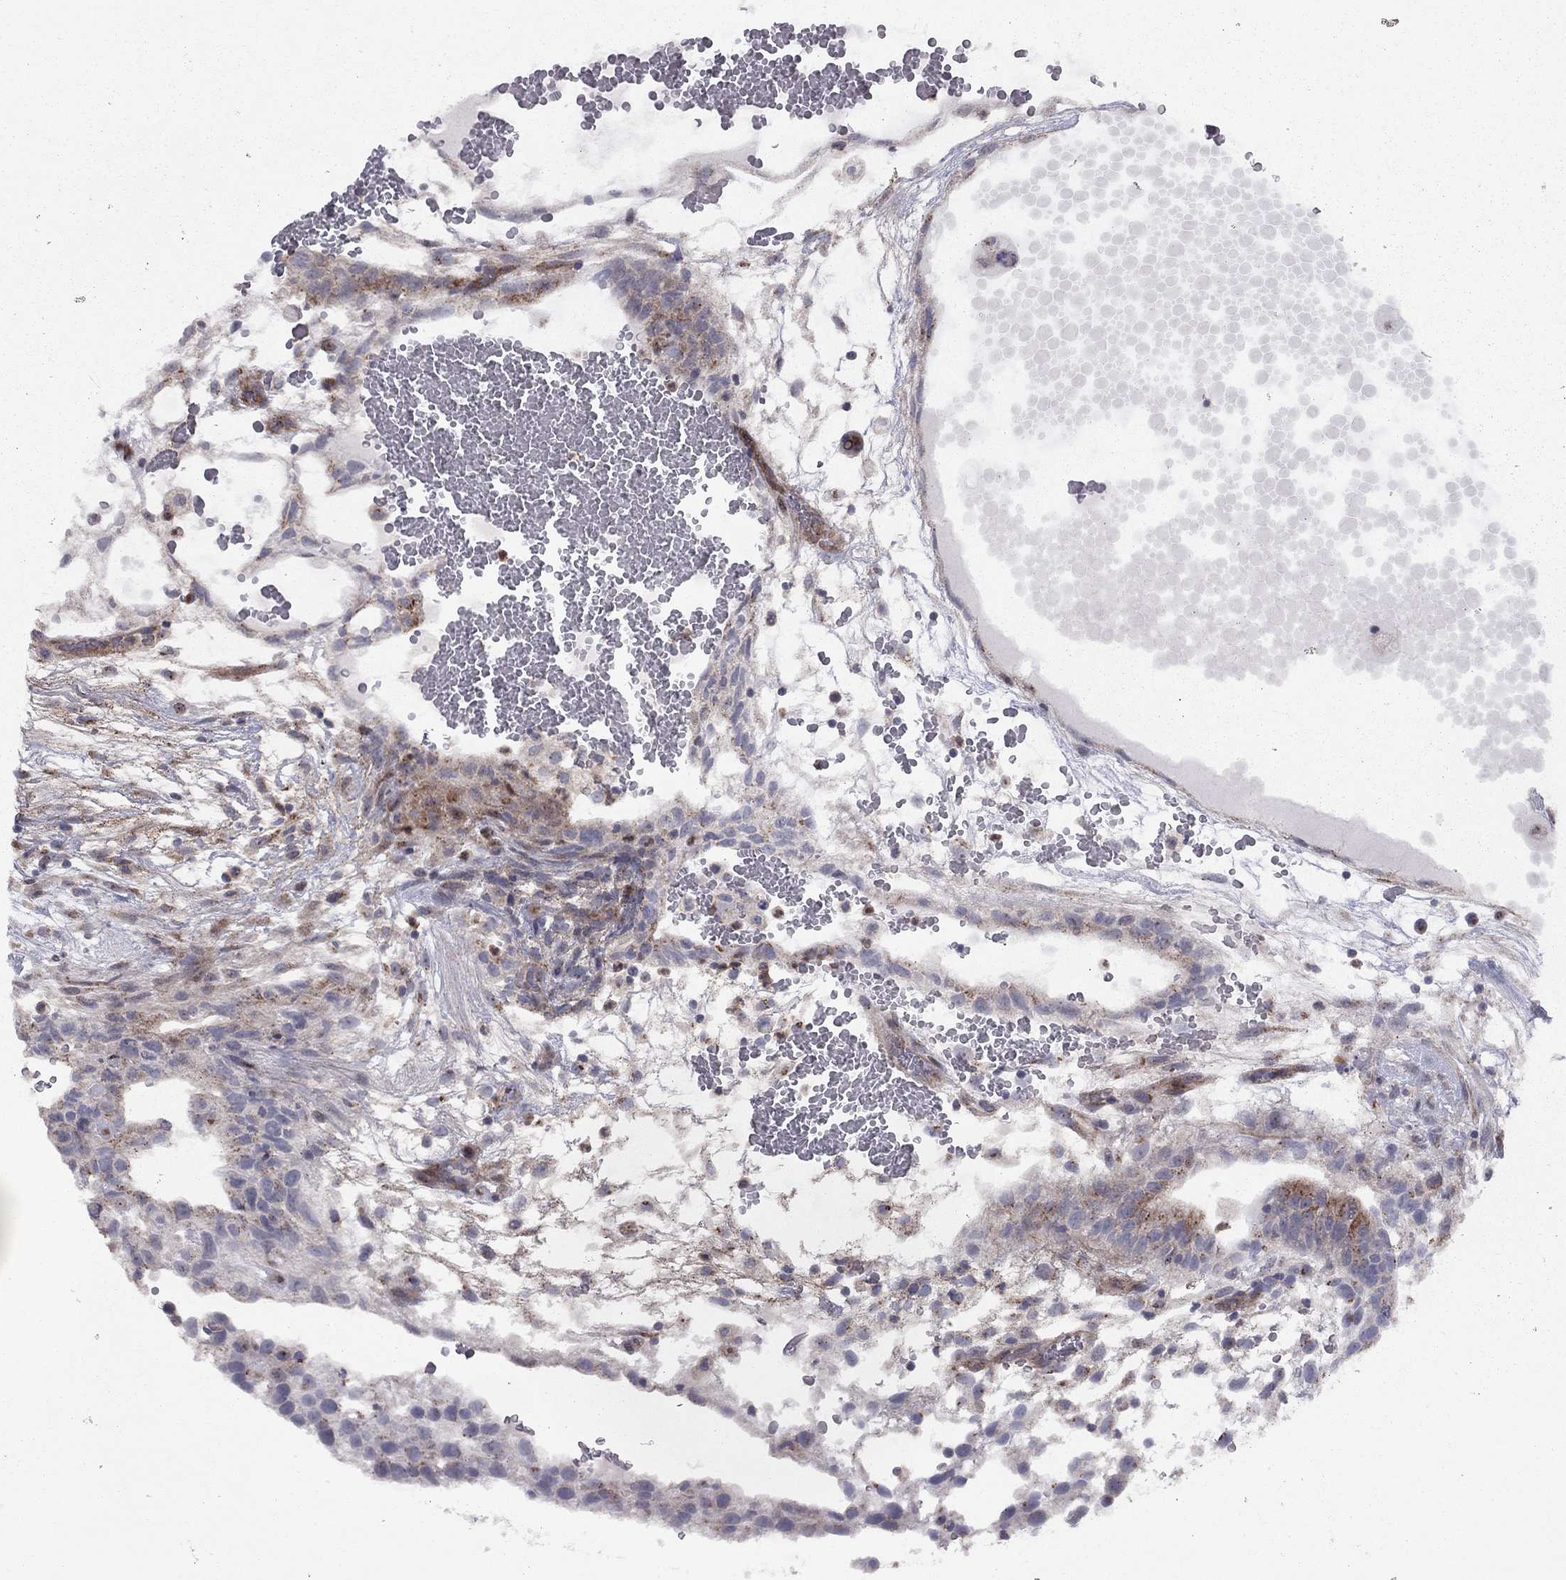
{"staining": {"intensity": "strong", "quantity": "25%-75%", "location": "cytoplasmic/membranous"}, "tissue": "testis cancer", "cell_type": "Tumor cells", "image_type": "cancer", "snomed": [{"axis": "morphology", "description": "Normal tissue, NOS"}, {"axis": "morphology", "description": "Carcinoma, Embryonal, NOS"}, {"axis": "topography", "description": "Testis"}], "caption": "Brown immunohistochemical staining in embryonal carcinoma (testis) exhibits strong cytoplasmic/membranous staining in about 25%-75% of tumor cells.", "gene": "DUSP7", "patient": {"sex": "male", "age": 32}}